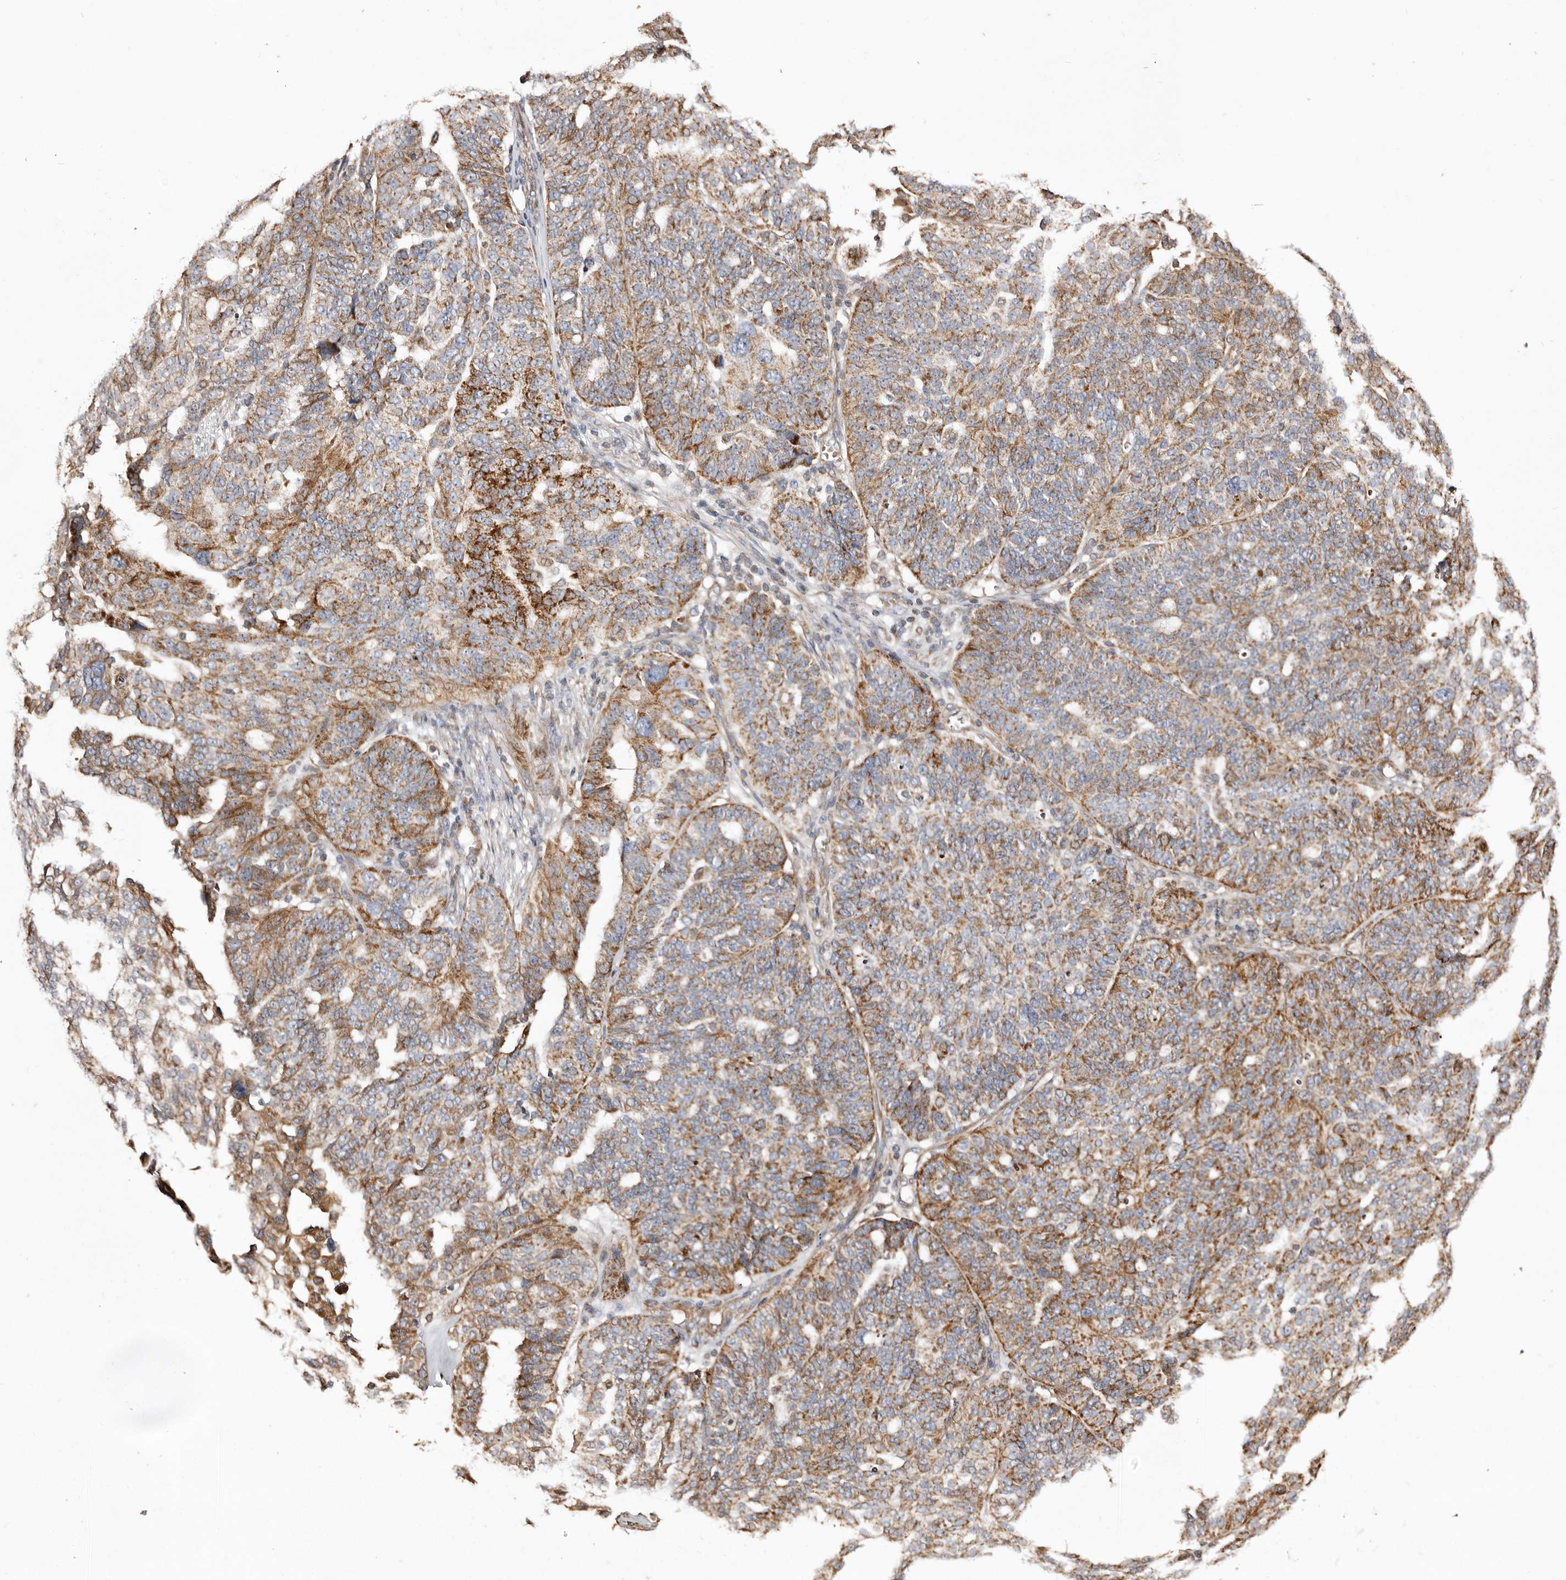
{"staining": {"intensity": "moderate", "quantity": ">75%", "location": "cytoplasmic/membranous"}, "tissue": "ovarian cancer", "cell_type": "Tumor cells", "image_type": "cancer", "snomed": [{"axis": "morphology", "description": "Cystadenocarcinoma, serous, NOS"}, {"axis": "topography", "description": "Ovary"}], "caption": "Immunohistochemical staining of human serous cystadenocarcinoma (ovarian) reveals moderate cytoplasmic/membranous protein expression in approximately >75% of tumor cells.", "gene": "MACC1", "patient": {"sex": "female", "age": 59}}